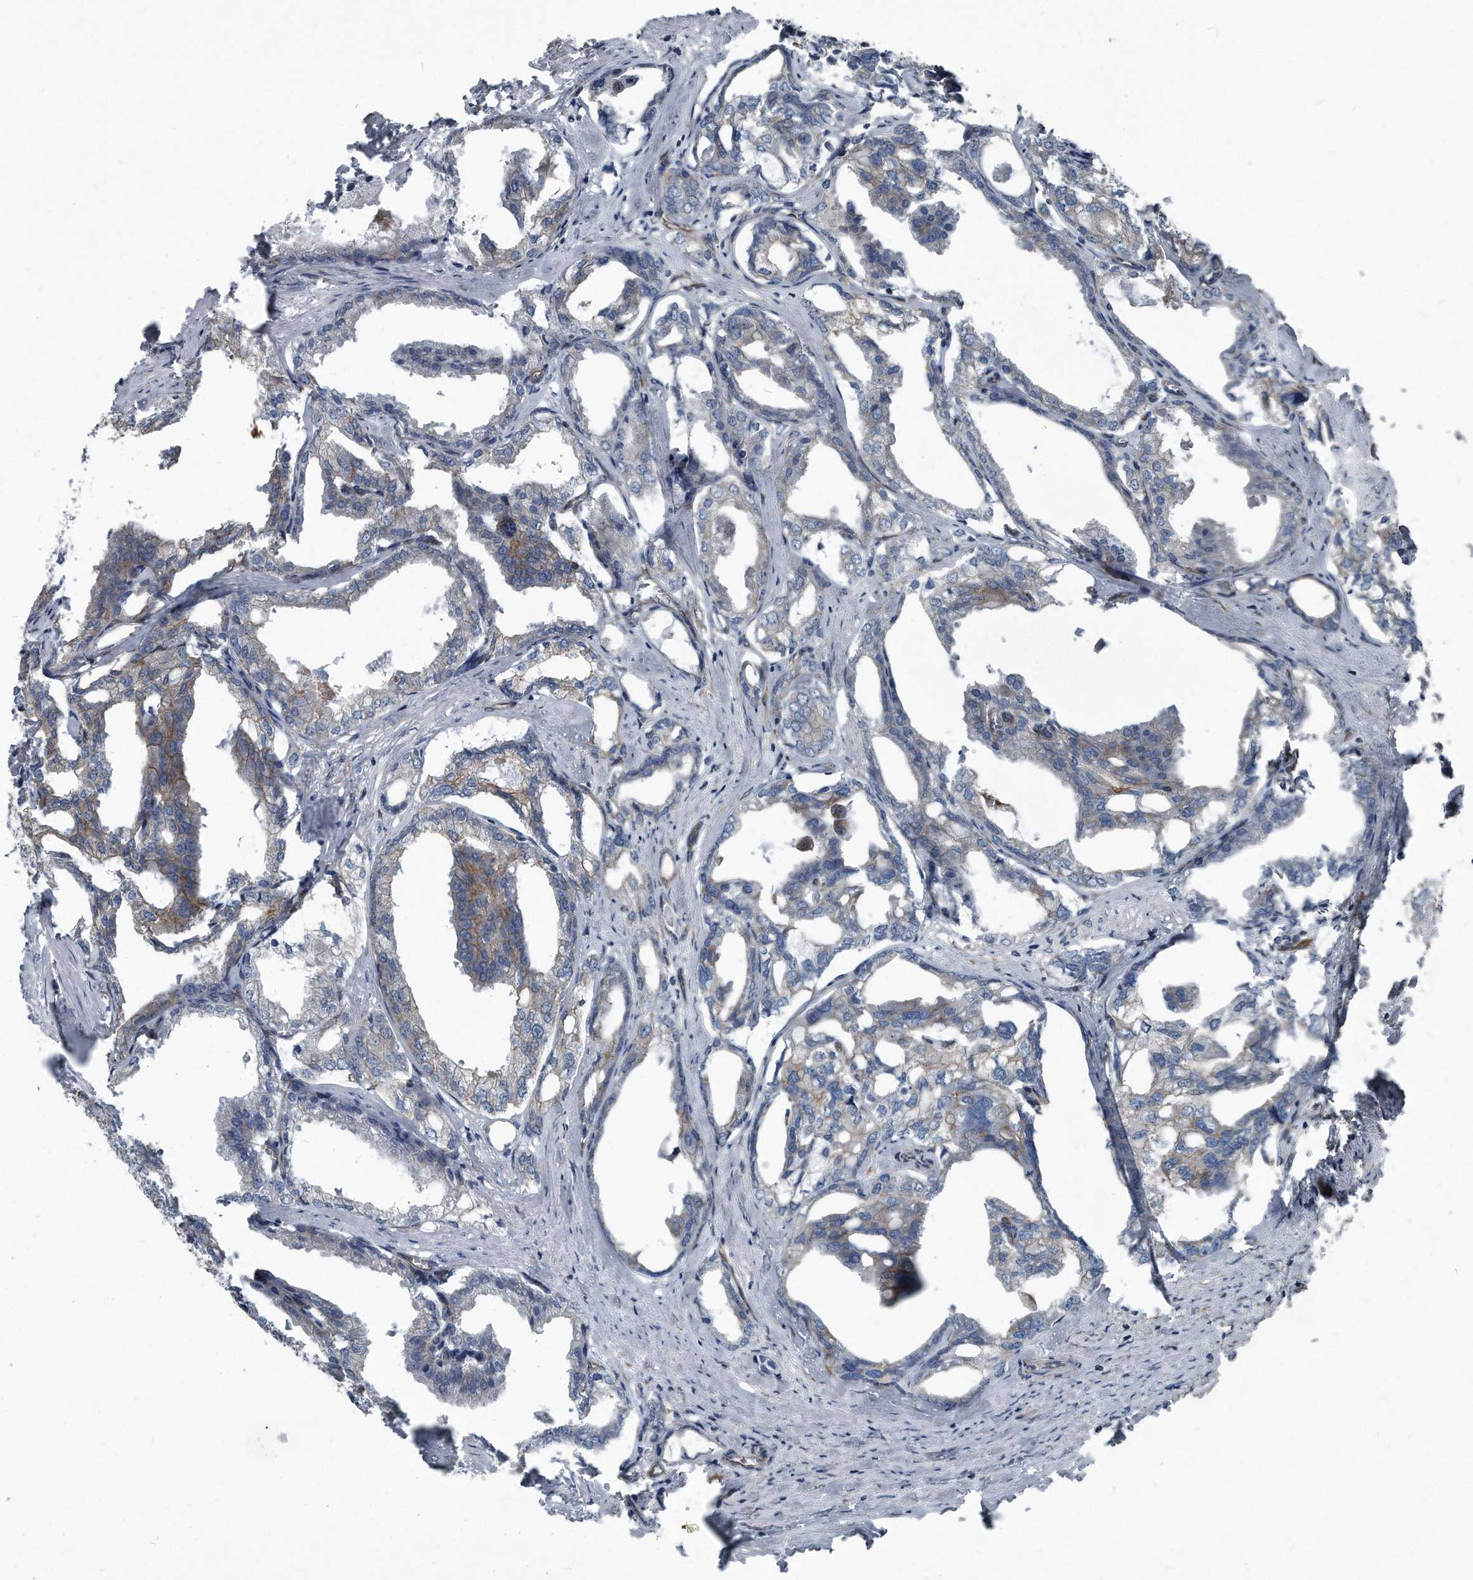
{"staining": {"intensity": "moderate", "quantity": "<25%", "location": "cytoplasmic/membranous"}, "tissue": "prostate cancer", "cell_type": "Tumor cells", "image_type": "cancer", "snomed": [{"axis": "morphology", "description": "Adenocarcinoma, High grade"}, {"axis": "topography", "description": "Prostate"}], "caption": "Immunohistochemistry micrograph of neoplastic tissue: human high-grade adenocarcinoma (prostate) stained using immunohistochemistry (IHC) shows low levels of moderate protein expression localized specifically in the cytoplasmic/membranous of tumor cells, appearing as a cytoplasmic/membranous brown color.", "gene": "PLEC", "patient": {"sex": "male", "age": 50}}